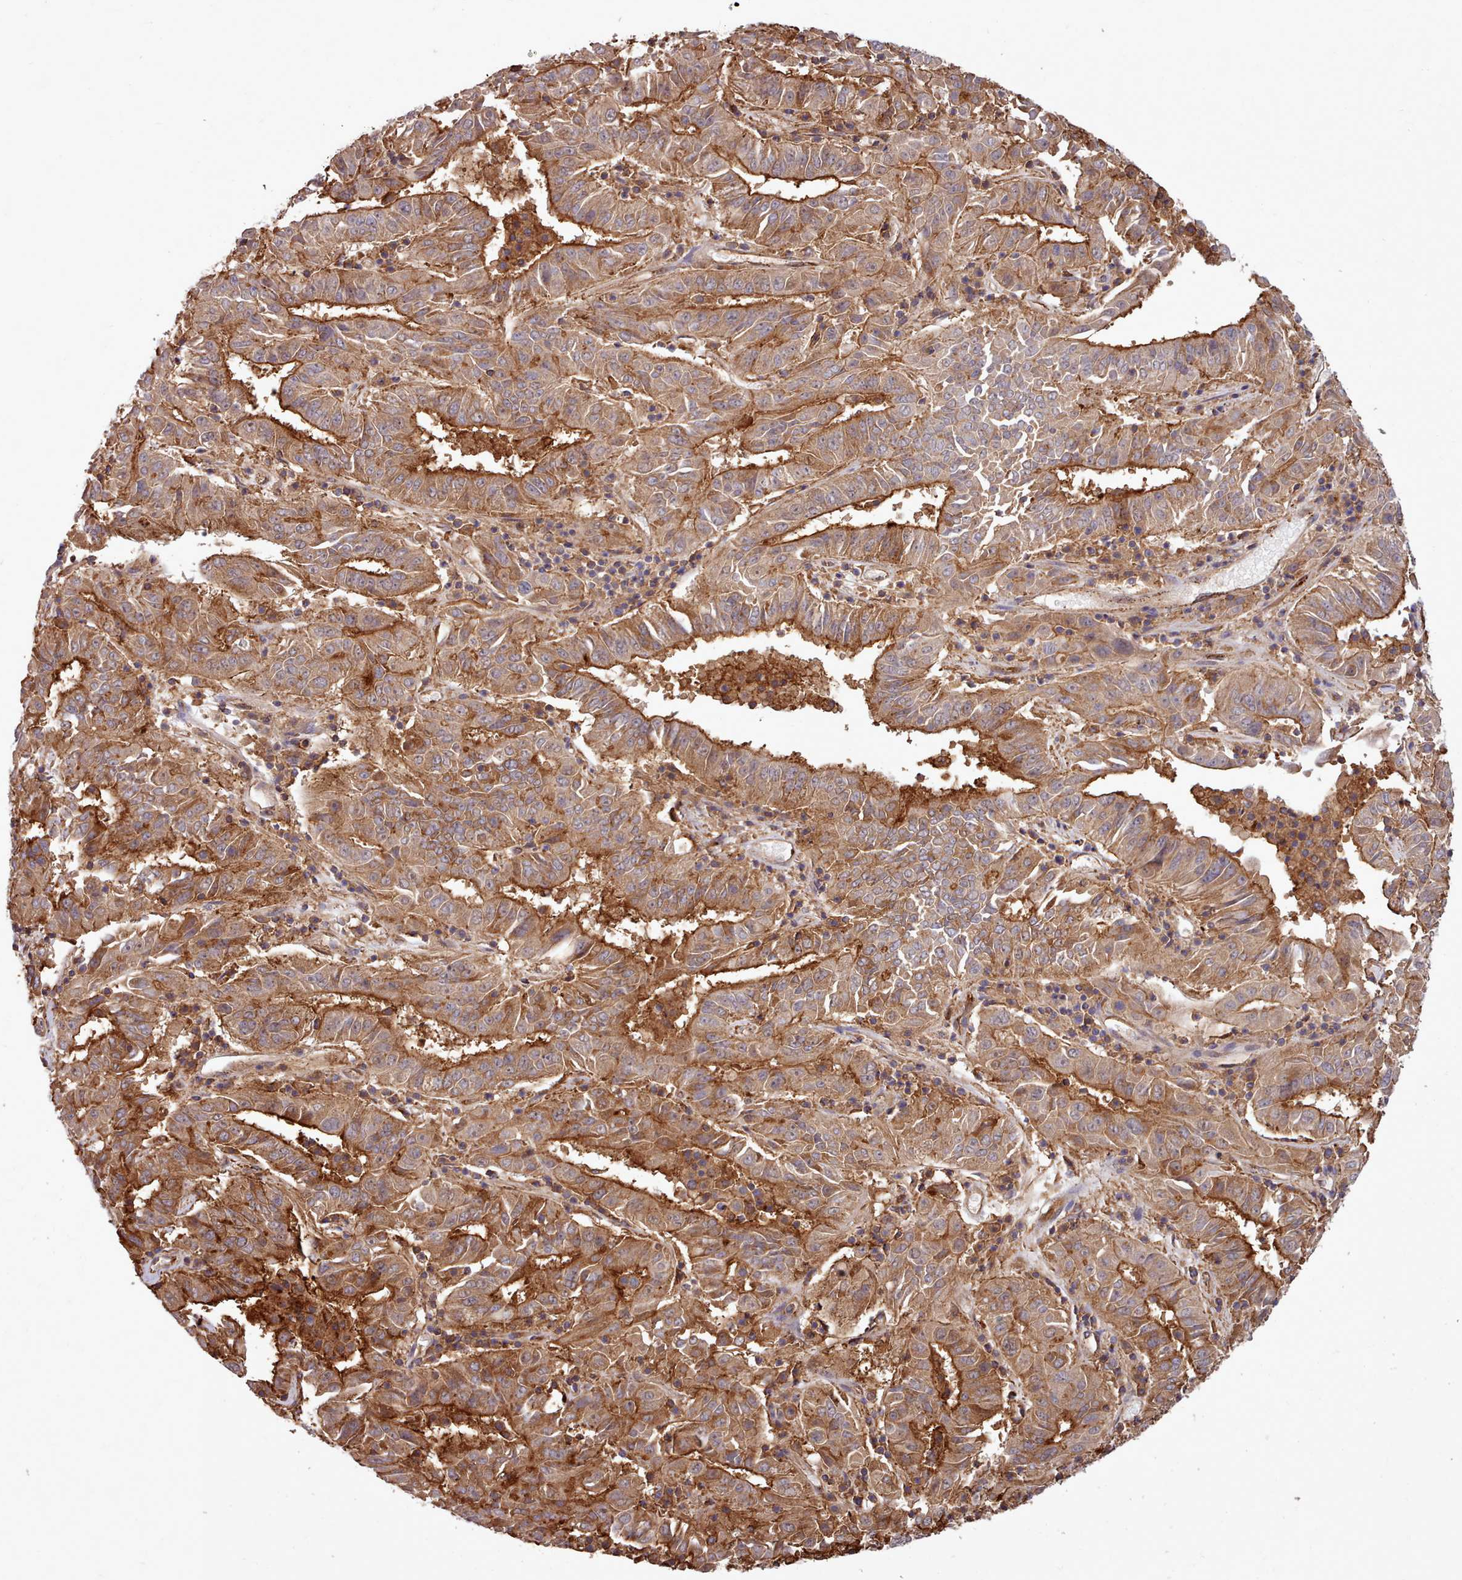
{"staining": {"intensity": "moderate", "quantity": ">75%", "location": "cytoplasmic/membranous"}, "tissue": "pancreatic cancer", "cell_type": "Tumor cells", "image_type": "cancer", "snomed": [{"axis": "morphology", "description": "Adenocarcinoma, NOS"}, {"axis": "topography", "description": "Pancreas"}], "caption": "DAB immunohistochemical staining of pancreatic adenocarcinoma shows moderate cytoplasmic/membranous protein staining in about >75% of tumor cells.", "gene": "STUB1", "patient": {"sex": "male", "age": 63}}